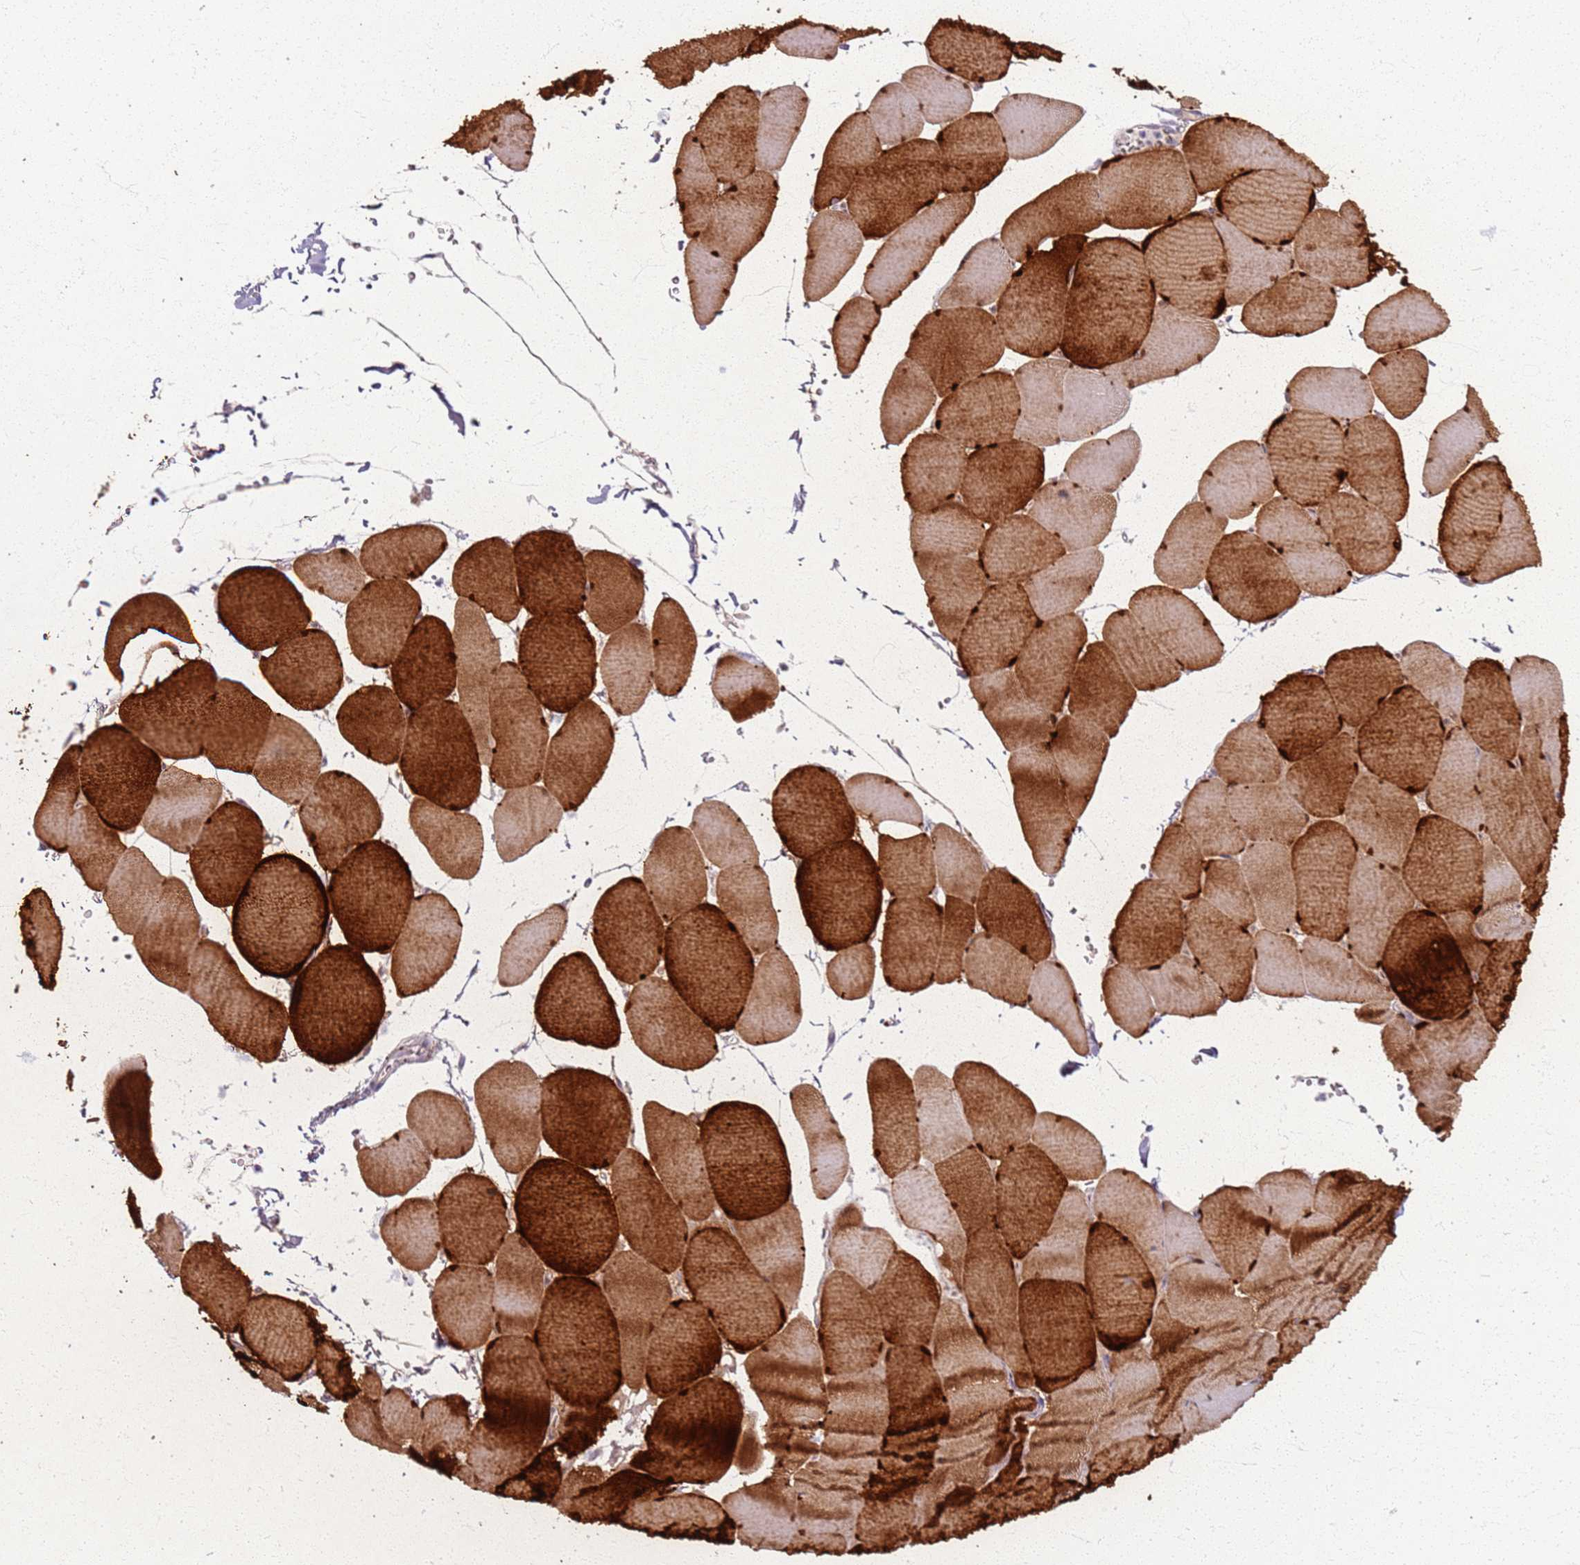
{"staining": {"intensity": "strong", "quantity": ">75%", "location": "cytoplasmic/membranous,nuclear"}, "tissue": "skeletal muscle", "cell_type": "Myocytes", "image_type": "normal", "snomed": [{"axis": "morphology", "description": "Normal tissue, NOS"}, {"axis": "topography", "description": "Skeletal muscle"}, {"axis": "topography", "description": "Head-Neck"}], "caption": "Strong cytoplasmic/membranous,nuclear staining is identified in about >75% of myocytes in benign skeletal muscle.", "gene": "CSRP3", "patient": {"sex": "male", "age": 66}}